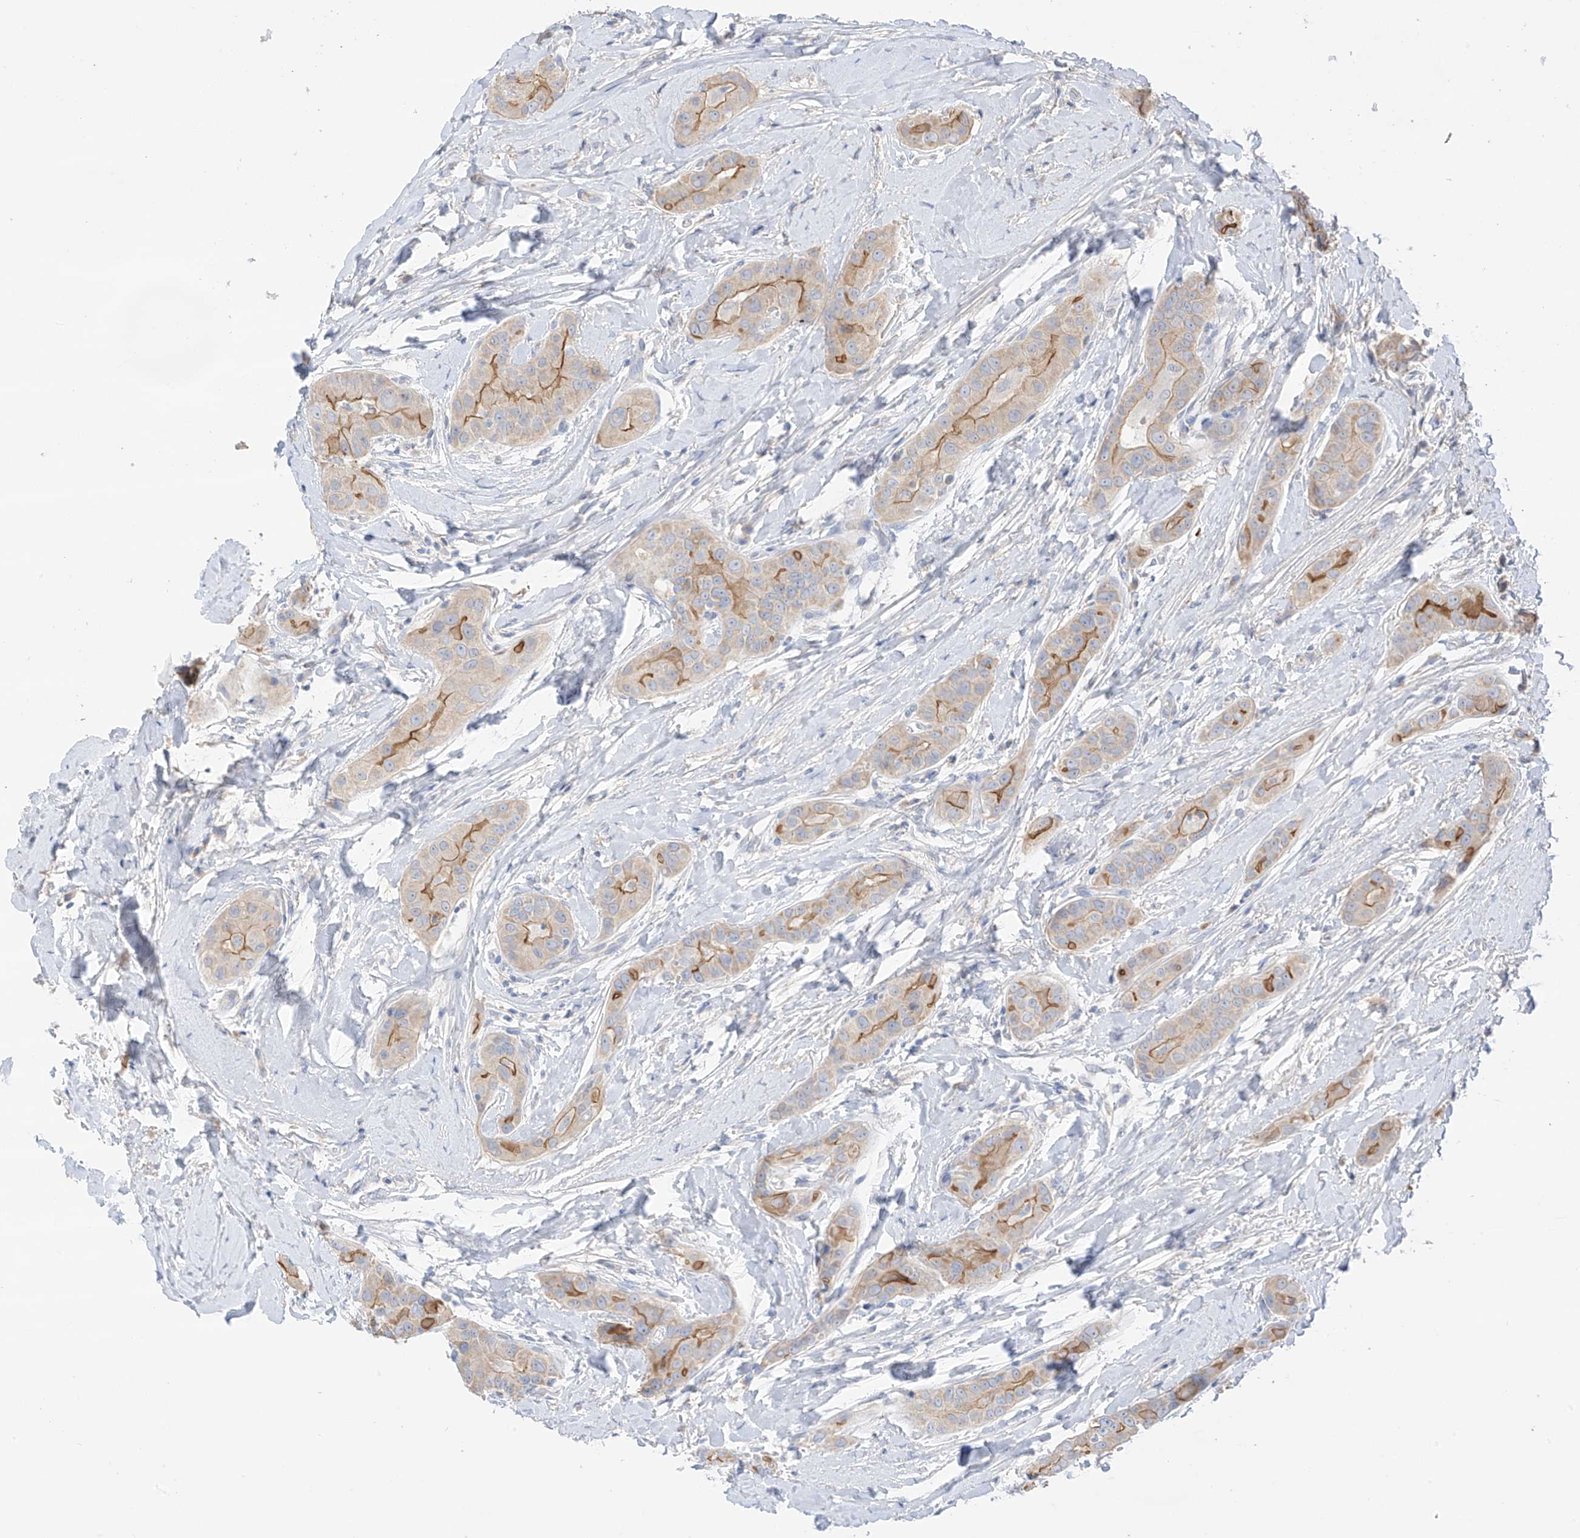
{"staining": {"intensity": "moderate", "quantity": "25%-75%", "location": "cytoplasmic/membranous"}, "tissue": "thyroid cancer", "cell_type": "Tumor cells", "image_type": "cancer", "snomed": [{"axis": "morphology", "description": "Papillary adenocarcinoma, NOS"}, {"axis": "topography", "description": "Thyroid gland"}], "caption": "About 25%-75% of tumor cells in human thyroid cancer exhibit moderate cytoplasmic/membranous protein expression as visualized by brown immunohistochemical staining.", "gene": "CAPN13", "patient": {"sex": "male", "age": 33}}